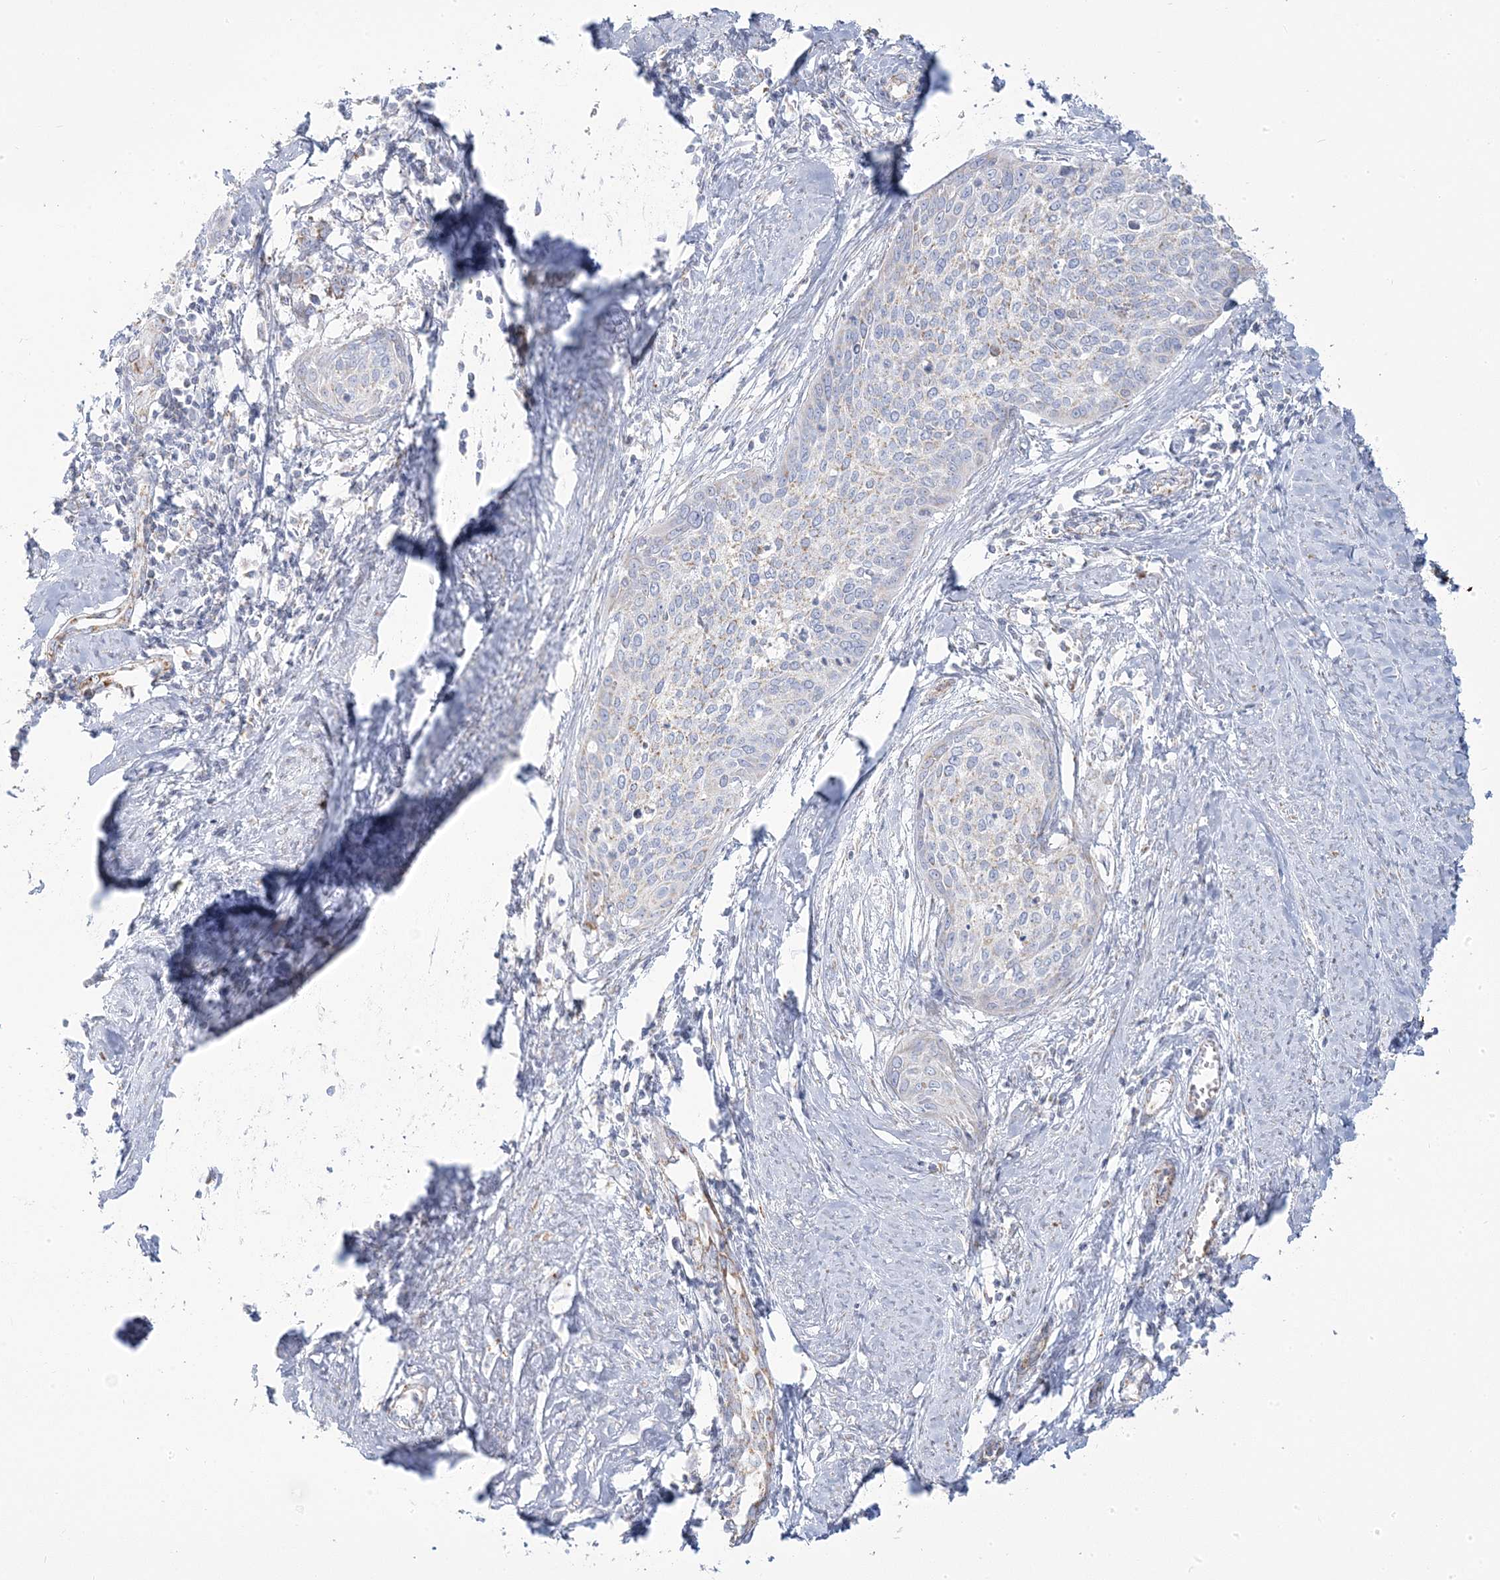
{"staining": {"intensity": "negative", "quantity": "none", "location": "none"}, "tissue": "cervical cancer", "cell_type": "Tumor cells", "image_type": "cancer", "snomed": [{"axis": "morphology", "description": "Squamous cell carcinoma, NOS"}, {"axis": "topography", "description": "Cervix"}], "caption": "The photomicrograph reveals no significant staining in tumor cells of cervical cancer. The staining is performed using DAB brown chromogen with nuclei counter-stained in using hematoxylin.", "gene": "PCCB", "patient": {"sex": "female", "age": 37}}